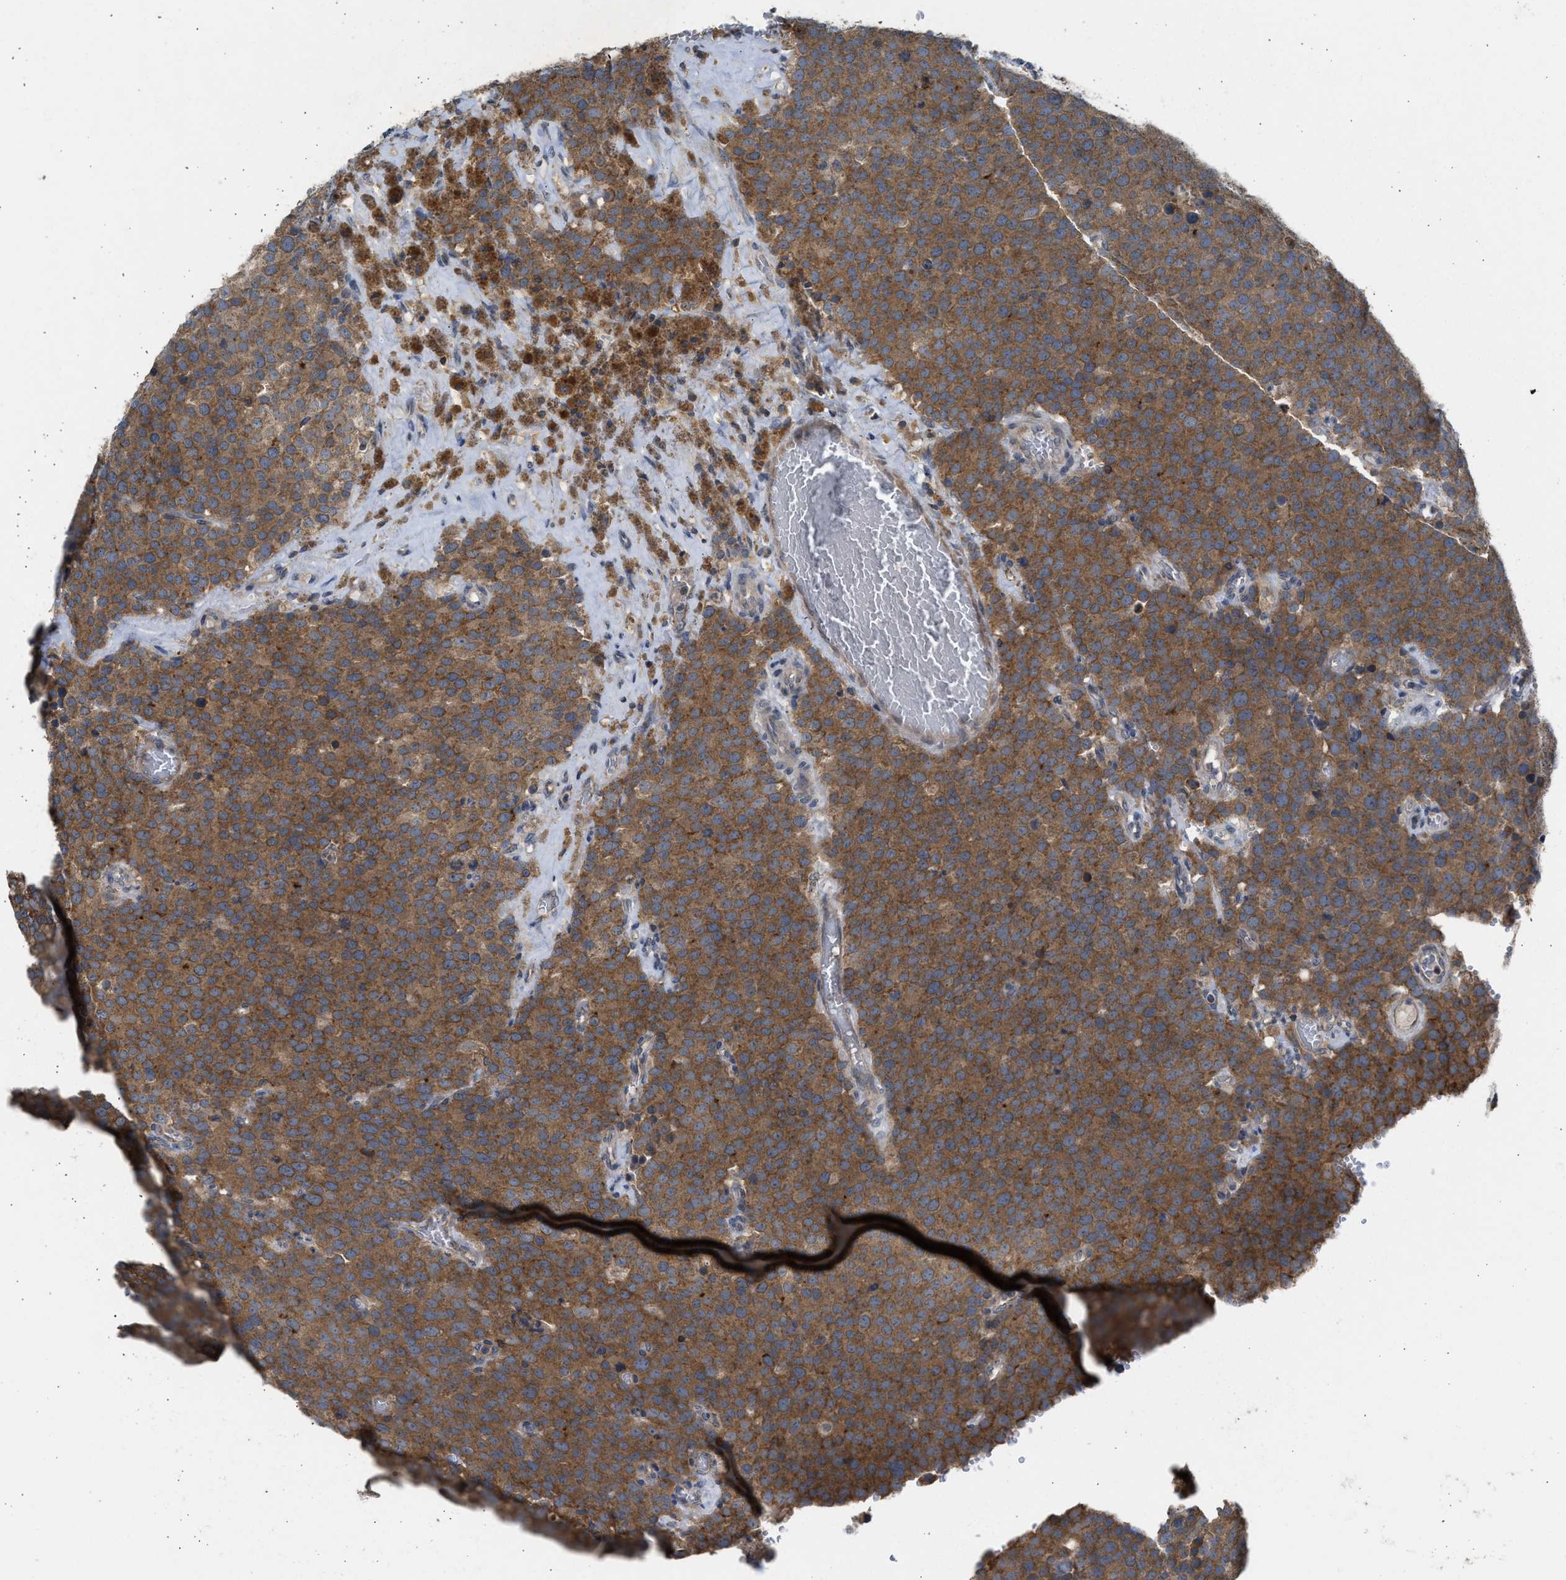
{"staining": {"intensity": "moderate", "quantity": ">75%", "location": "cytoplasmic/membranous"}, "tissue": "testis cancer", "cell_type": "Tumor cells", "image_type": "cancer", "snomed": [{"axis": "morphology", "description": "Normal tissue, NOS"}, {"axis": "morphology", "description": "Seminoma, NOS"}, {"axis": "topography", "description": "Testis"}], "caption": "Immunohistochemical staining of seminoma (testis) displays medium levels of moderate cytoplasmic/membranous protein positivity in about >75% of tumor cells.", "gene": "CYP1A1", "patient": {"sex": "male", "age": 71}}